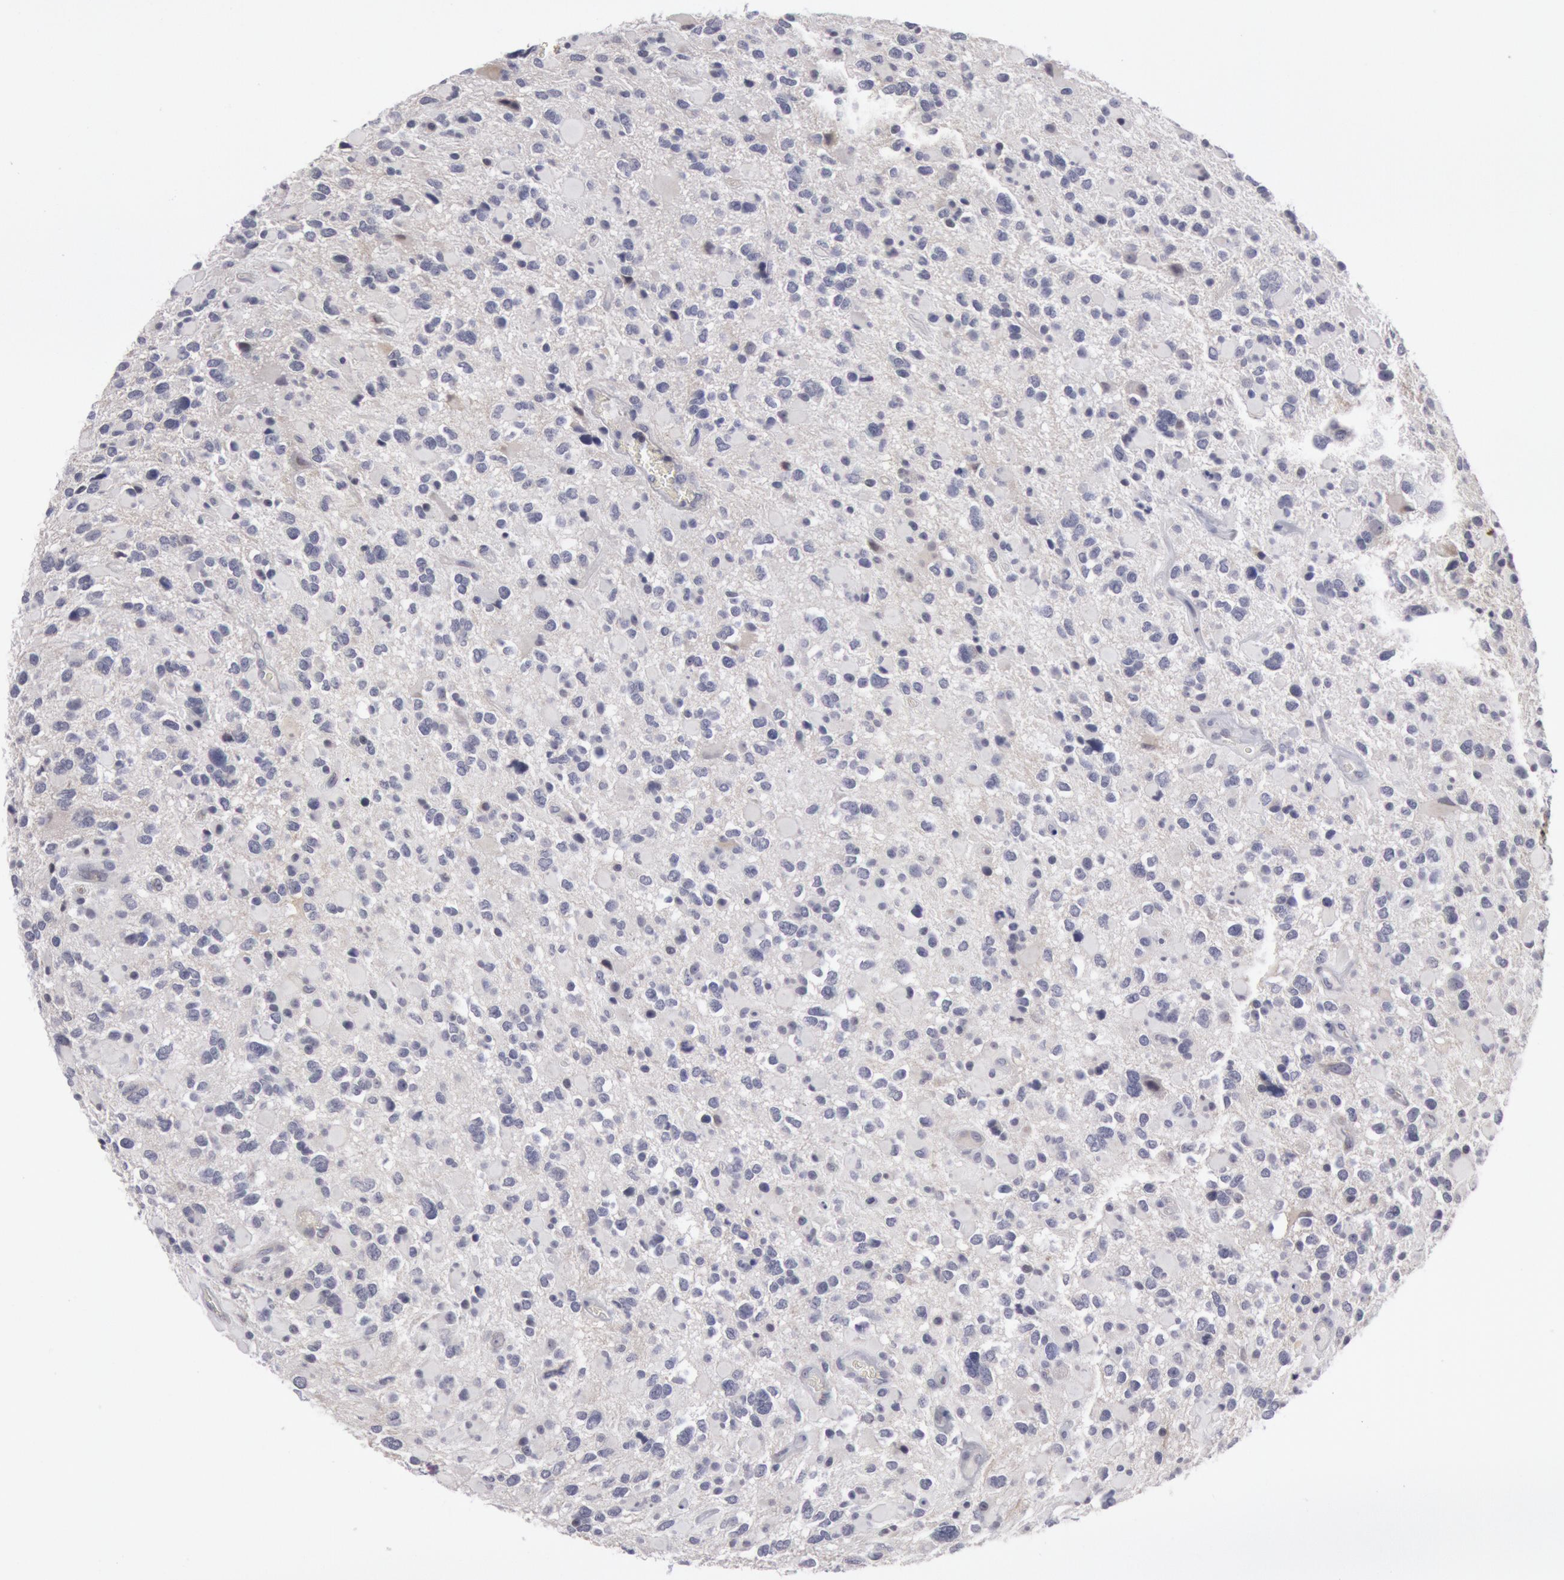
{"staining": {"intensity": "negative", "quantity": "none", "location": "none"}, "tissue": "glioma", "cell_type": "Tumor cells", "image_type": "cancer", "snomed": [{"axis": "morphology", "description": "Glioma, malignant, High grade"}, {"axis": "topography", "description": "Brain"}], "caption": "Glioma was stained to show a protein in brown. There is no significant expression in tumor cells. (DAB (3,3'-diaminobenzidine) immunohistochemistry, high magnification).", "gene": "JOSD1", "patient": {"sex": "female", "age": 37}}